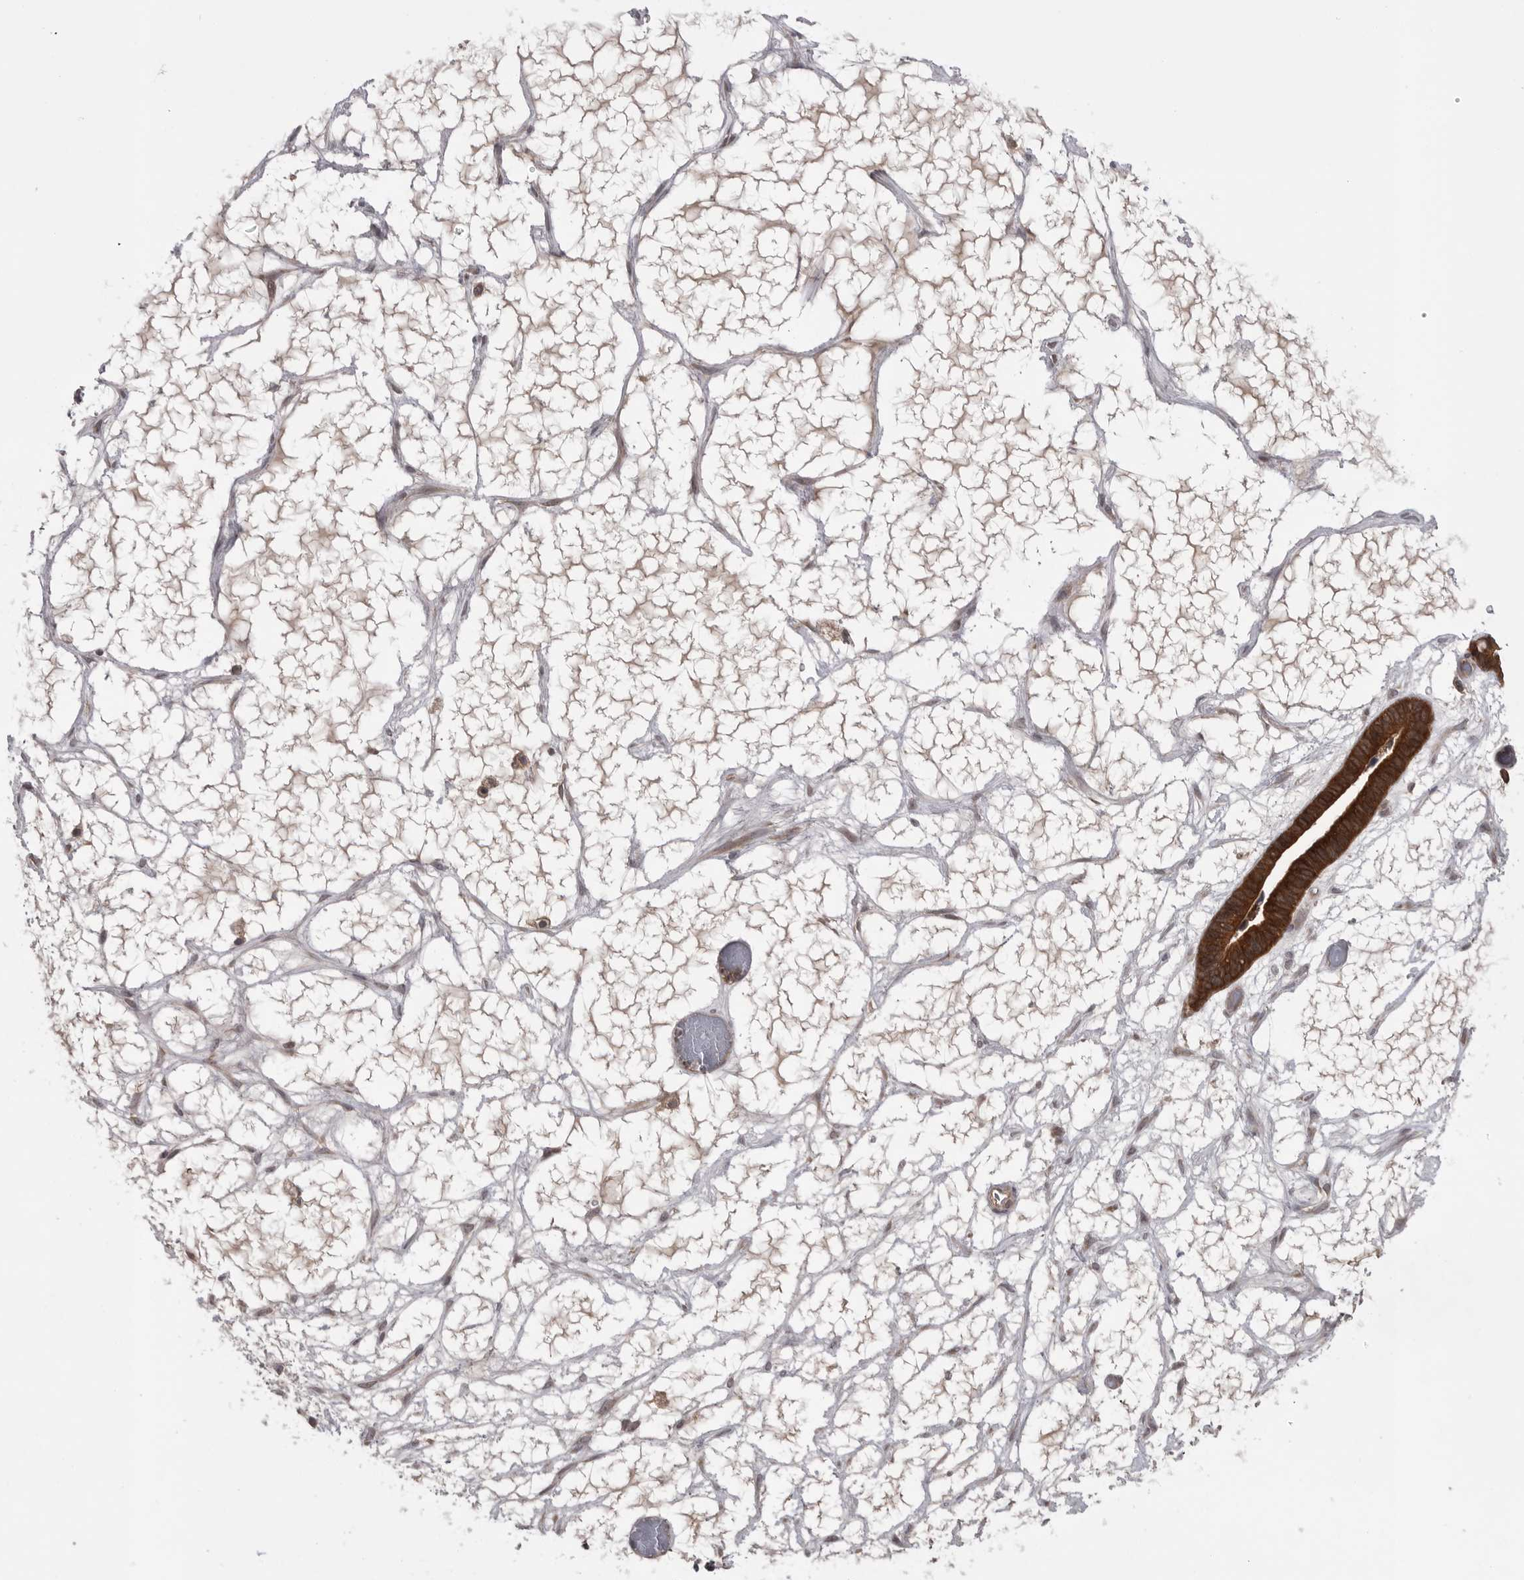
{"staining": {"intensity": "strong", "quantity": ">75%", "location": "cytoplasmic/membranous"}, "tissue": "ovarian cancer", "cell_type": "Tumor cells", "image_type": "cancer", "snomed": [{"axis": "morphology", "description": "Cystadenocarcinoma, serous, NOS"}, {"axis": "topography", "description": "Ovary"}], "caption": "Brown immunohistochemical staining in ovarian cancer reveals strong cytoplasmic/membranous expression in approximately >75% of tumor cells. (Stains: DAB (3,3'-diaminobenzidine) in brown, nuclei in blue, Microscopy: brightfield microscopy at high magnification).", "gene": "STK24", "patient": {"sex": "female", "age": 56}}